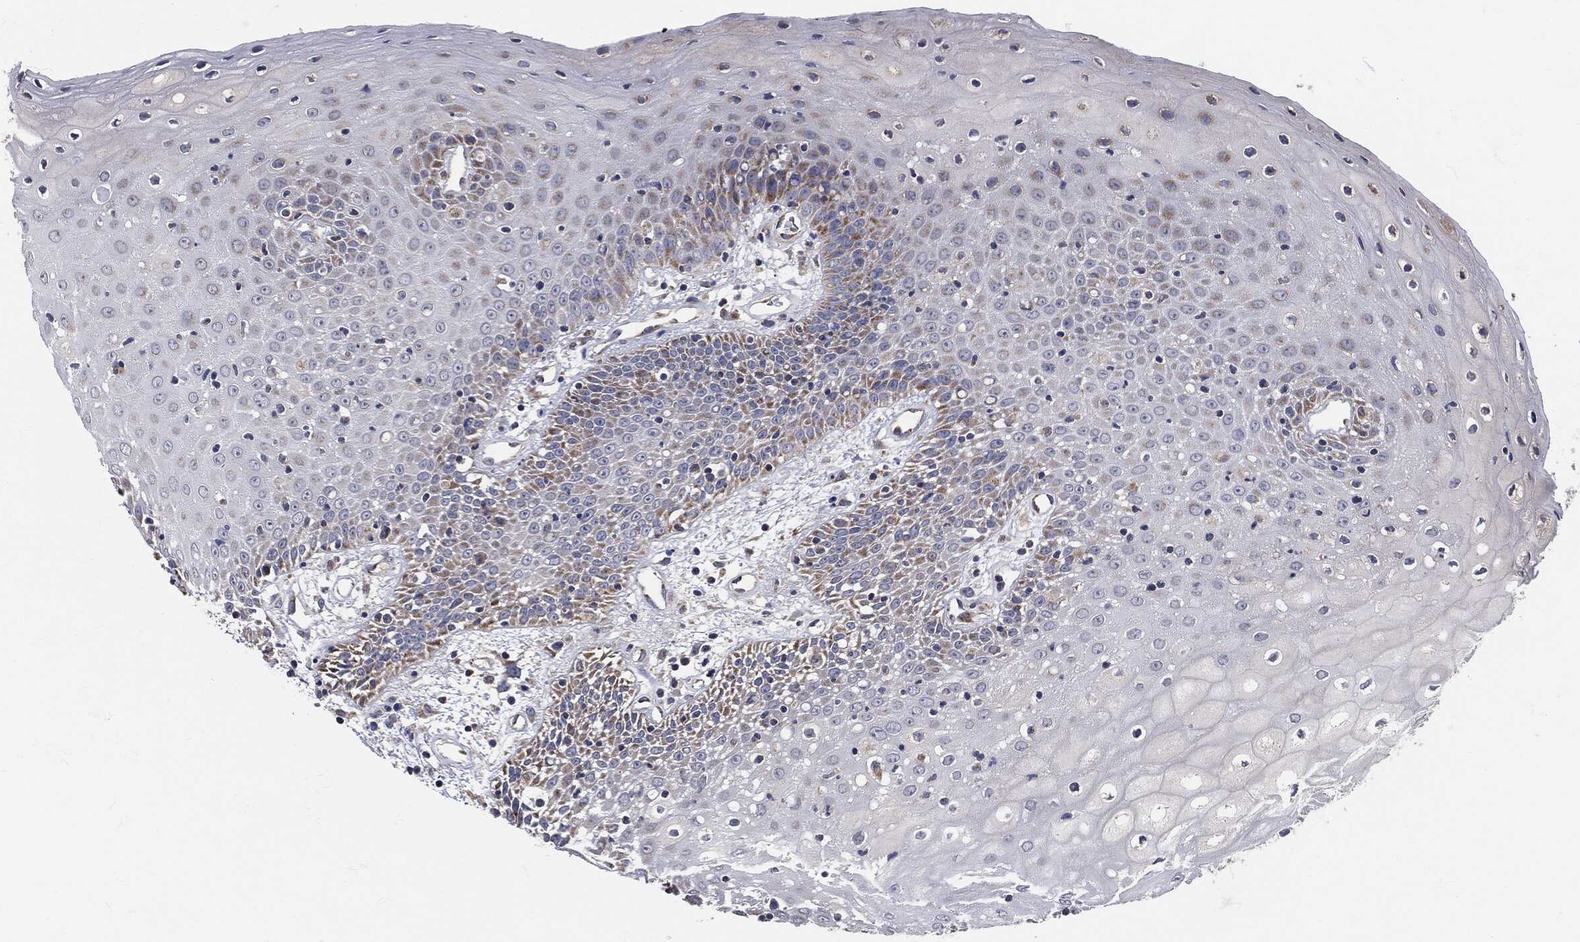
{"staining": {"intensity": "moderate", "quantity": "<25%", "location": "cytoplasmic/membranous"}, "tissue": "oral mucosa", "cell_type": "Squamous epithelial cells", "image_type": "normal", "snomed": [{"axis": "morphology", "description": "Normal tissue, NOS"}, {"axis": "morphology", "description": "Squamous cell carcinoma, NOS"}, {"axis": "topography", "description": "Skeletal muscle"}, {"axis": "topography", "description": "Oral tissue"}, {"axis": "topography", "description": "Head-Neck"}], "caption": "A brown stain highlights moderate cytoplasmic/membranous expression of a protein in squamous epithelial cells of unremarkable human oral mucosa.", "gene": "SIGLEC9", "patient": {"sex": "female", "age": 84}}